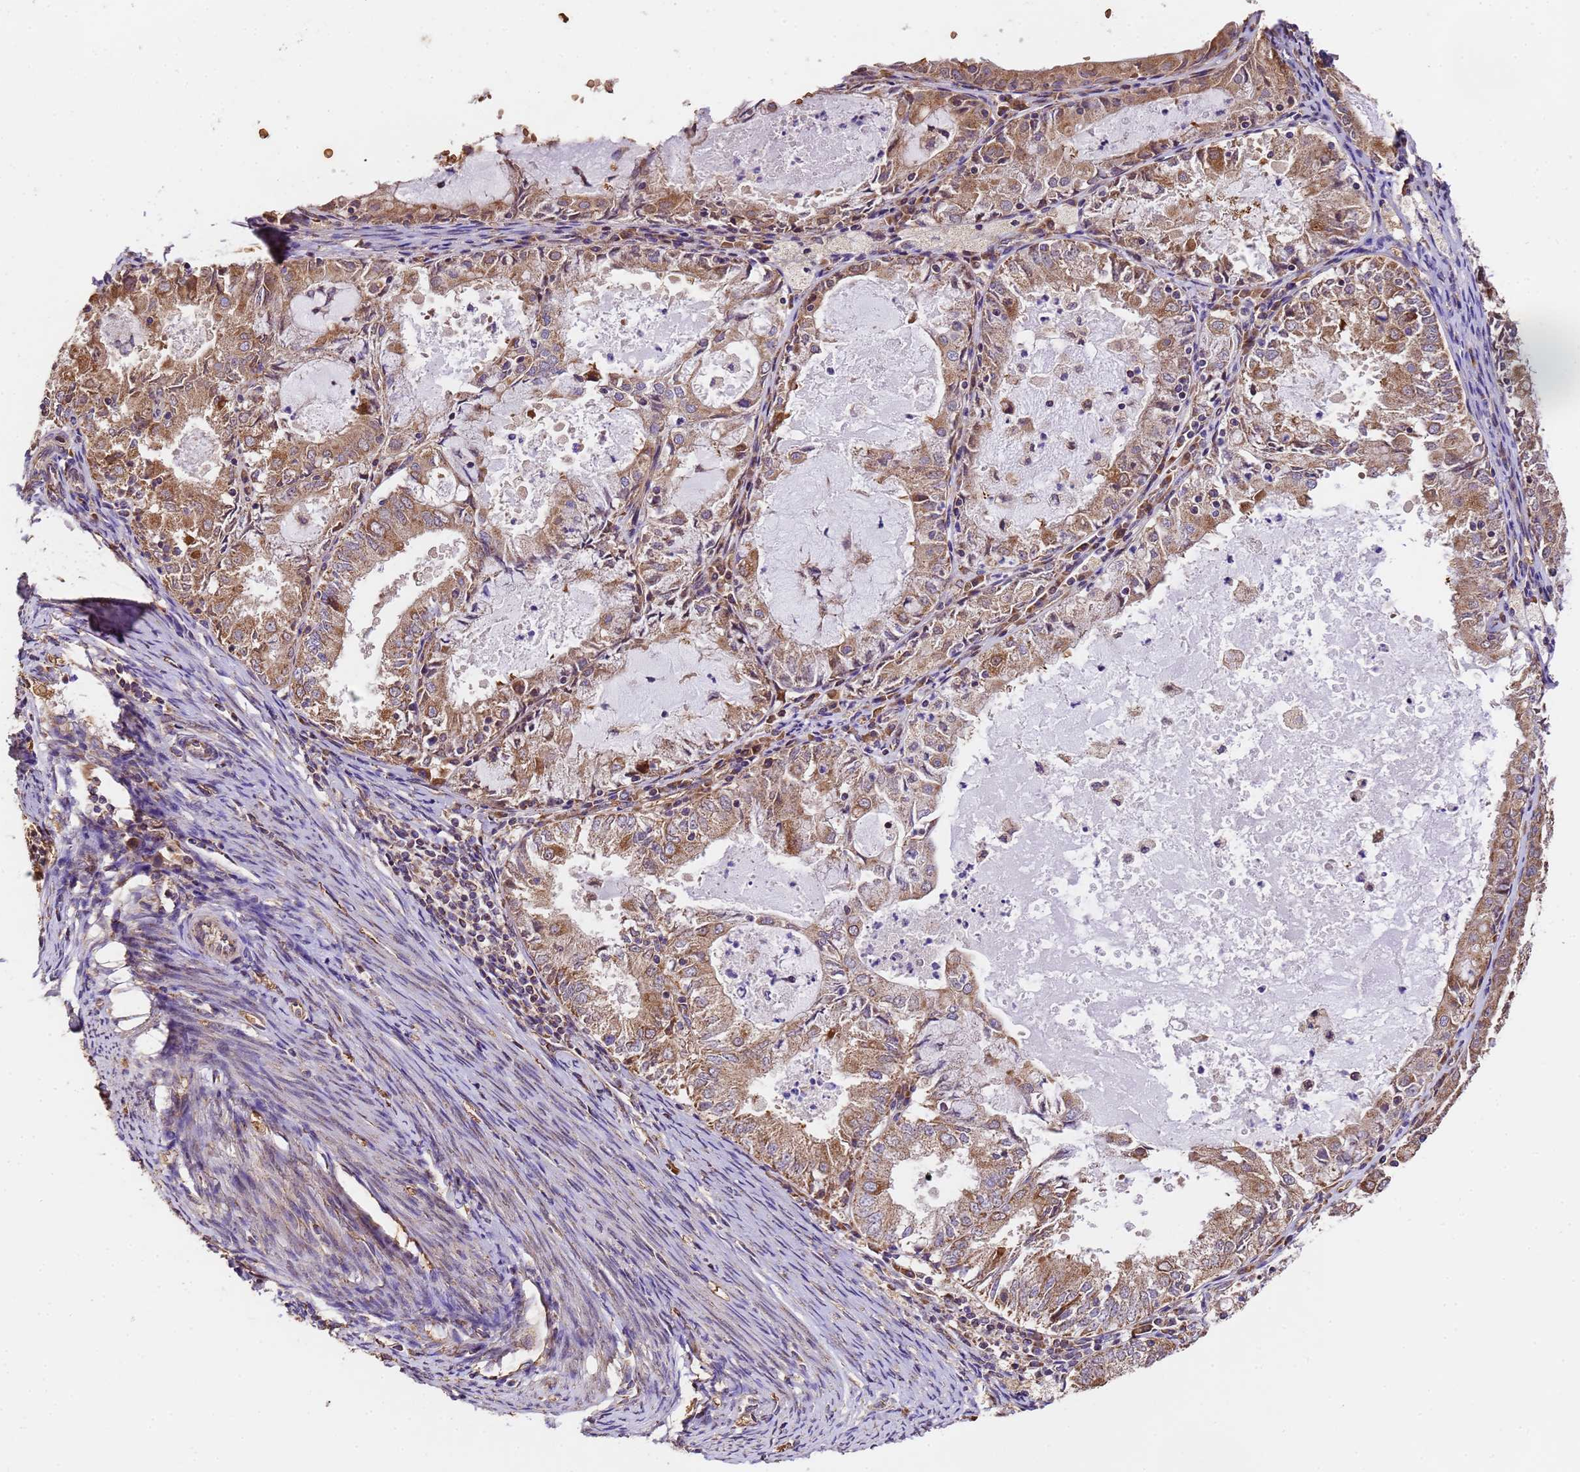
{"staining": {"intensity": "moderate", "quantity": ">75%", "location": "cytoplasmic/membranous"}, "tissue": "endometrial cancer", "cell_type": "Tumor cells", "image_type": "cancer", "snomed": [{"axis": "morphology", "description": "Adenocarcinoma, NOS"}, {"axis": "topography", "description": "Endometrium"}], "caption": "Adenocarcinoma (endometrial) stained for a protein shows moderate cytoplasmic/membranous positivity in tumor cells.", "gene": "LRRIQ1", "patient": {"sex": "female", "age": 57}}